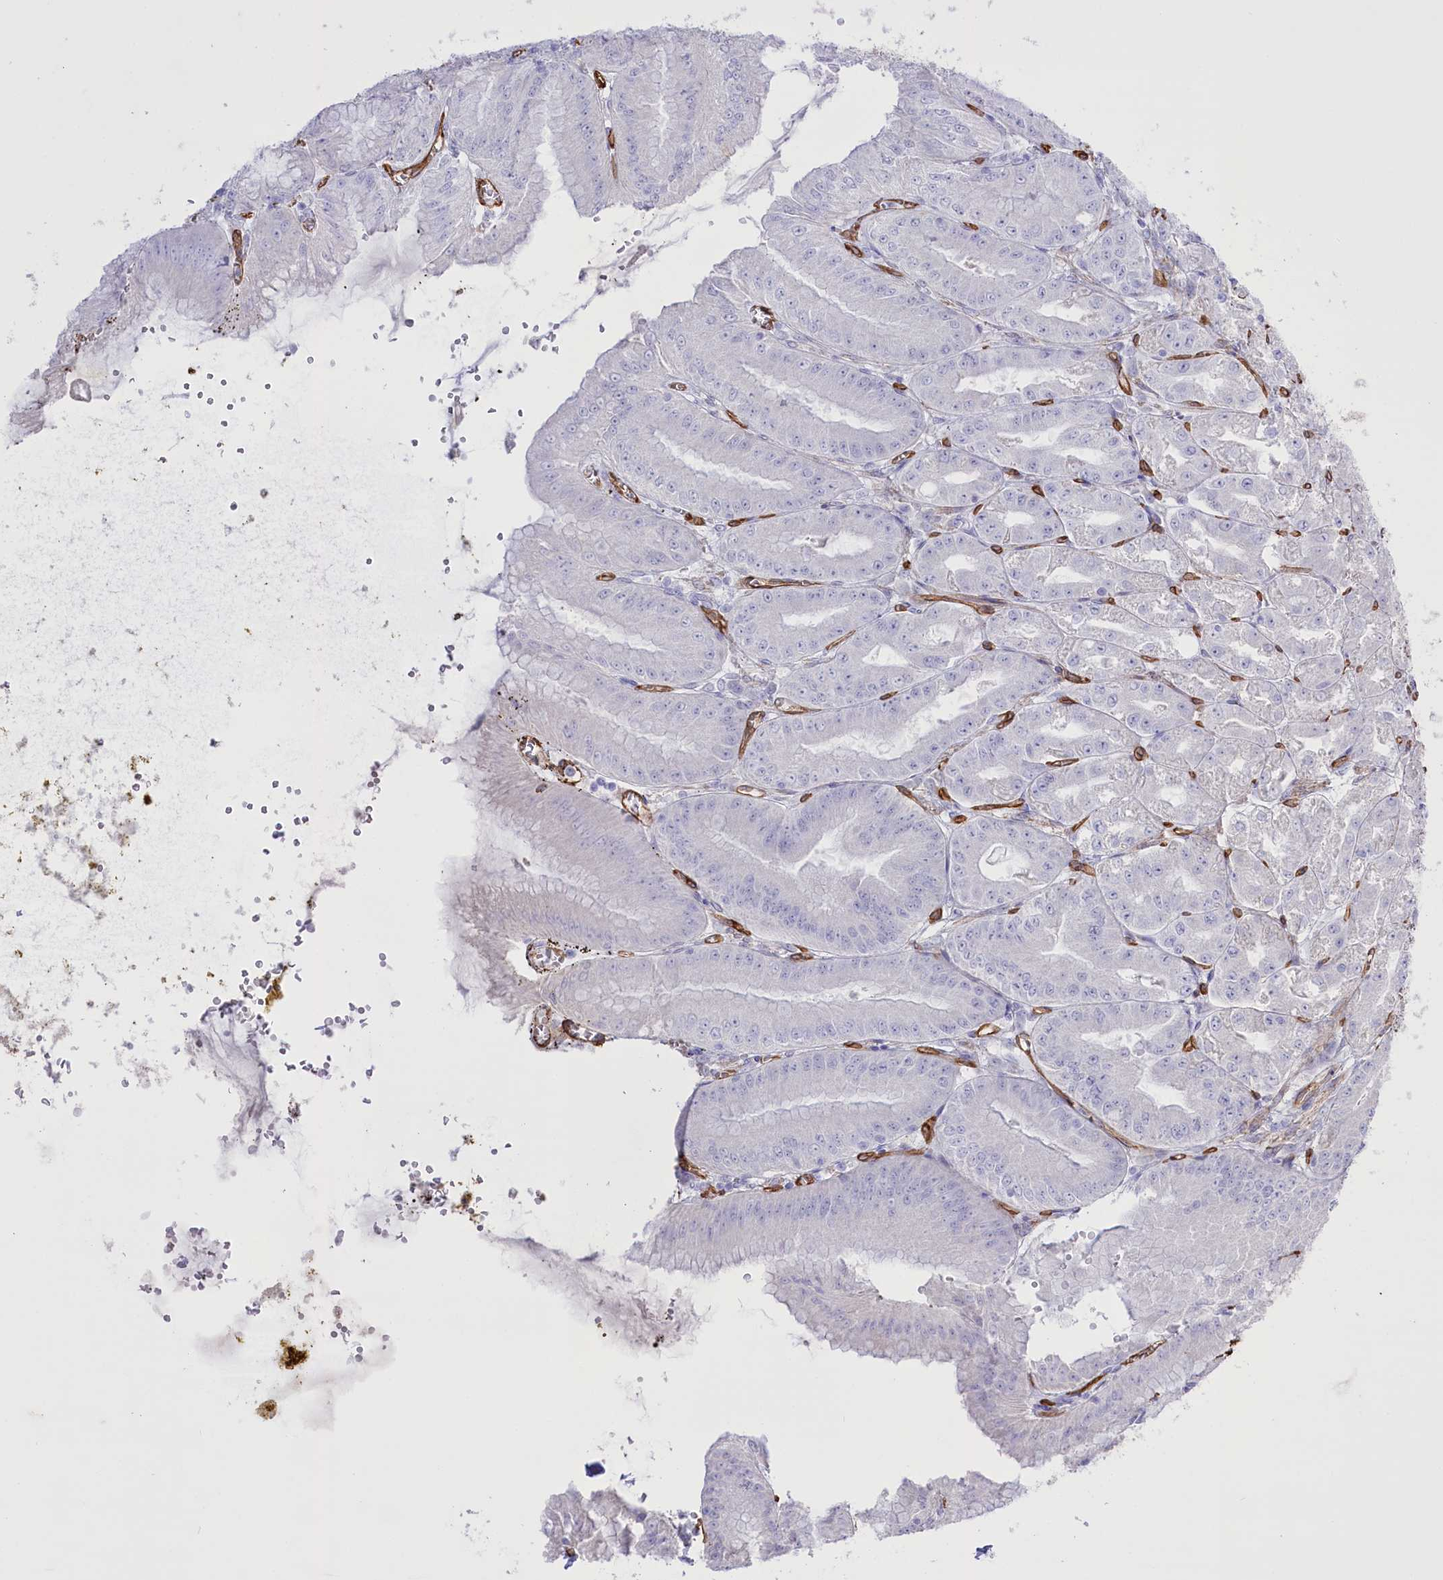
{"staining": {"intensity": "negative", "quantity": "none", "location": "none"}, "tissue": "stomach", "cell_type": "Glandular cells", "image_type": "normal", "snomed": [{"axis": "morphology", "description": "Normal tissue, NOS"}, {"axis": "topography", "description": "Stomach, upper"}, {"axis": "topography", "description": "Stomach, lower"}], "caption": "This micrograph is of benign stomach stained with immunohistochemistry (IHC) to label a protein in brown with the nuclei are counter-stained blue. There is no staining in glandular cells.", "gene": "SLC39A10", "patient": {"sex": "male", "age": 71}}